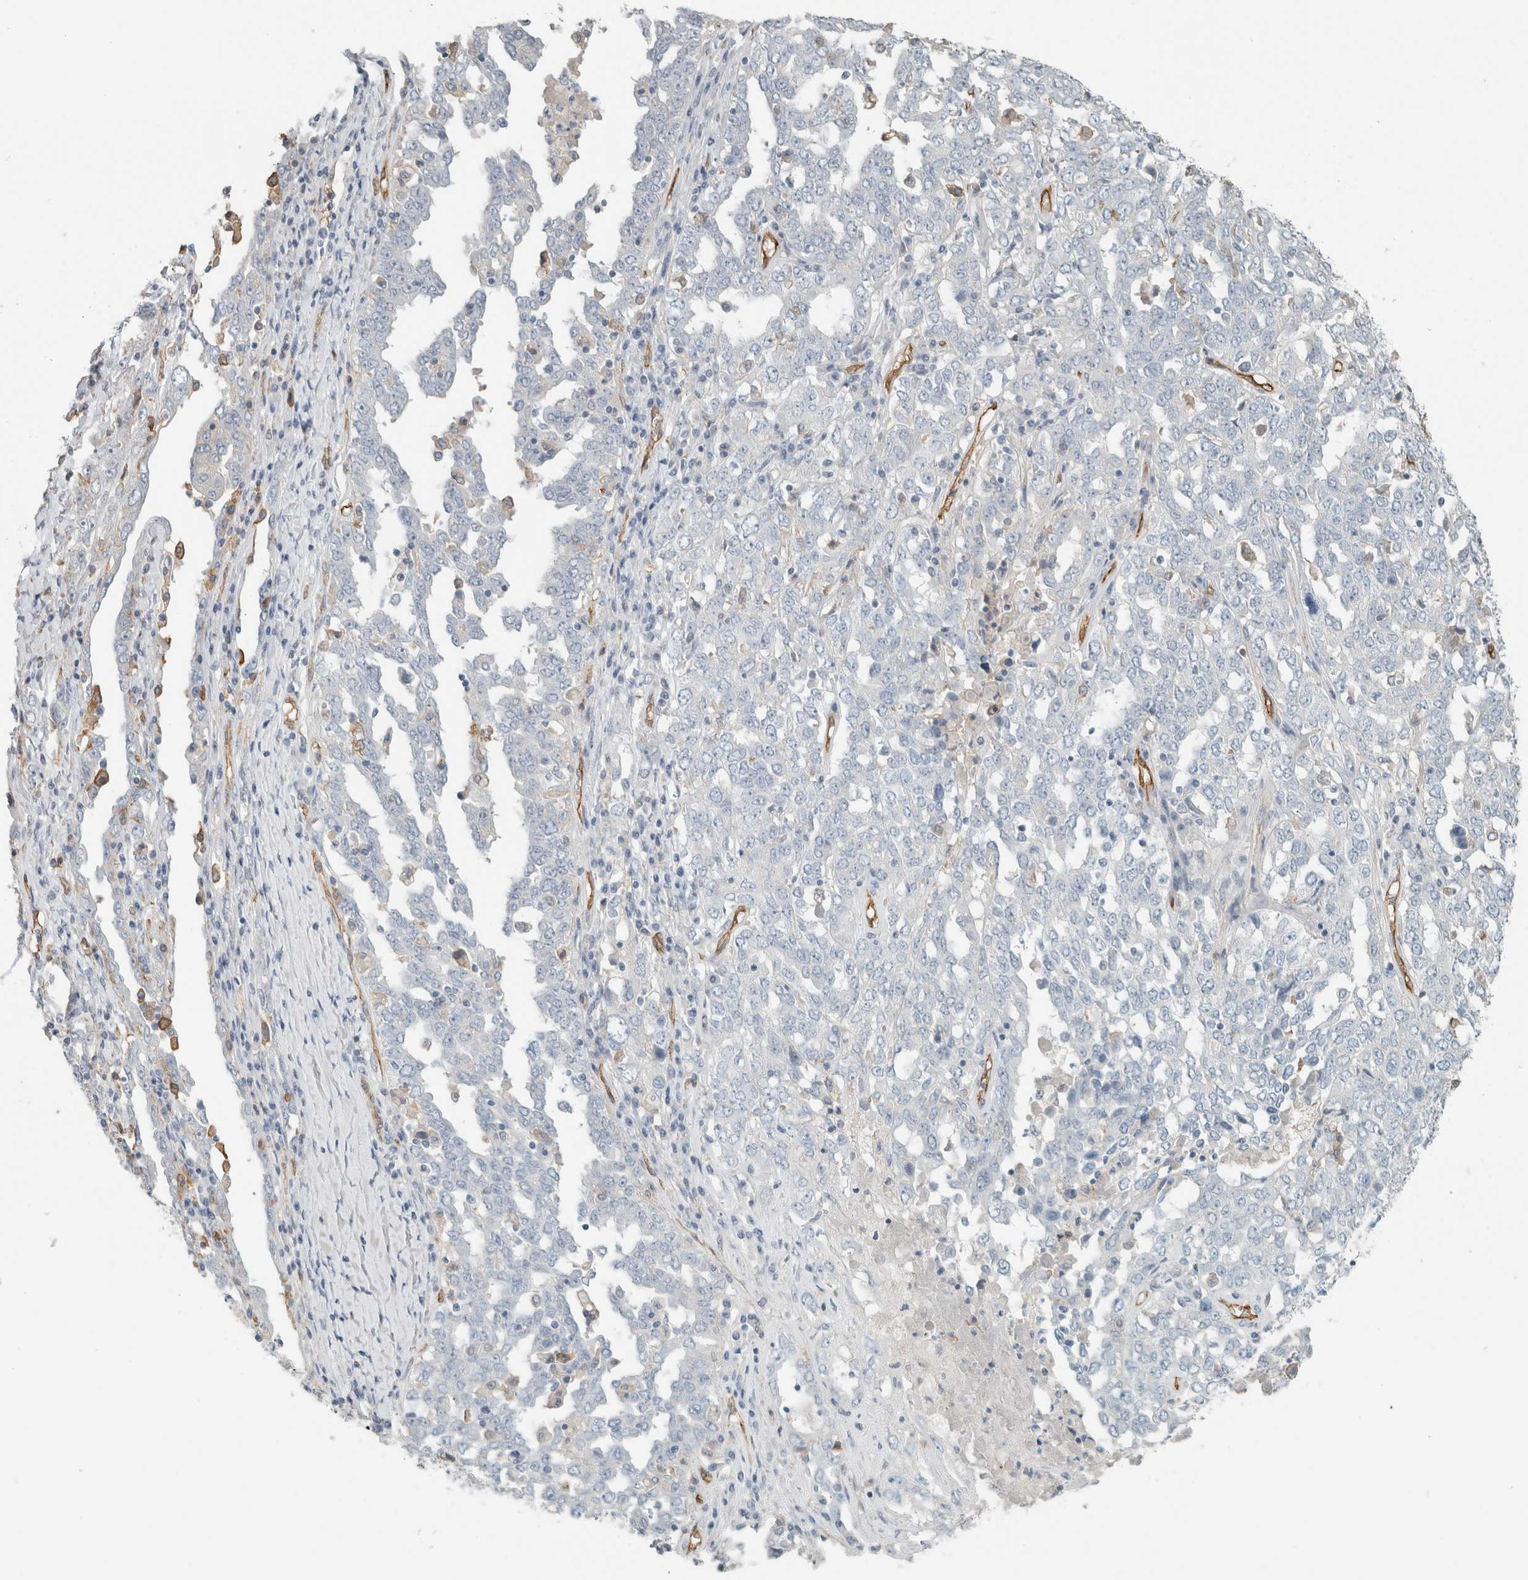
{"staining": {"intensity": "negative", "quantity": "none", "location": "none"}, "tissue": "ovarian cancer", "cell_type": "Tumor cells", "image_type": "cancer", "snomed": [{"axis": "morphology", "description": "Carcinoma, endometroid"}, {"axis": "topography", "description": "Ovary"}], "caption": "DAB immunohistochemical staining of ovarian cancer demonstrates no significant positivity in tumor cells. The staining was performed using DAB (3,3'-diaminobenzidine) to visualize the protein expression in brown, while the nuclei were stained in blue with hematoxylin (Magnification: 20x).", "gene": "SCIN", "patient": {"sex": "female", "age": 62}}